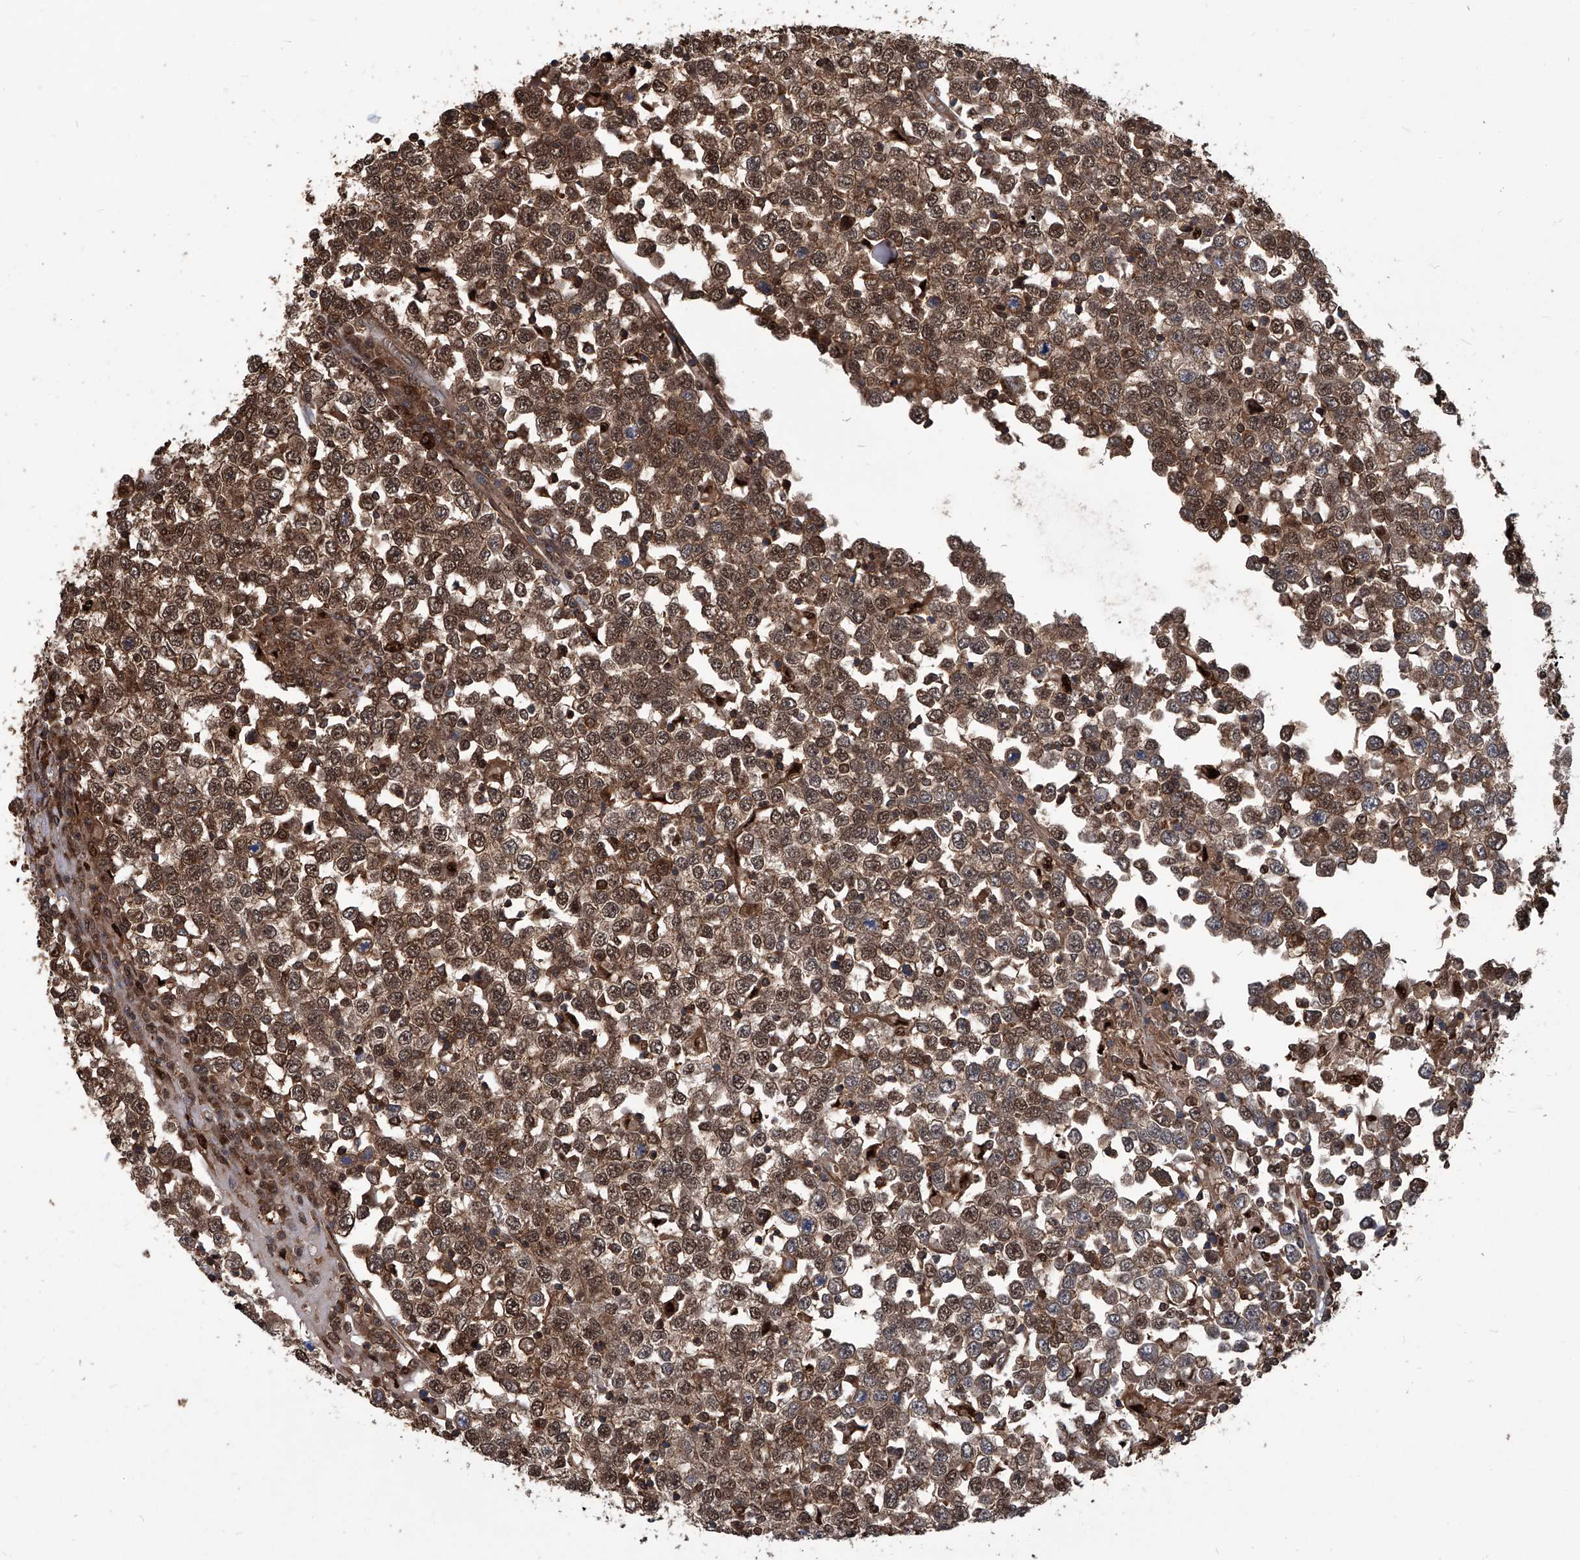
{"staining": {"intensity": "moderate", "quantity": ">75%", "location": "cytoplasmic/membranous,nuclear"}, "tissue": "testis cancer", "cell_type": "Tumor cells", "image_type": "cancer", "snomed": [{"axis": "morphology", "description": "Seminoma, NOS"}, {"axis": "topography", "description": "Testis"}], "caption": "Testis cancer tissue displays moderate cytoplasmic/membranous and nuclear positivity in approximately >75% of tumor cells, visualized by immunohistochemistry.", "gene": "PSMB1", "patient": {"sex": "male", "age": 65}}